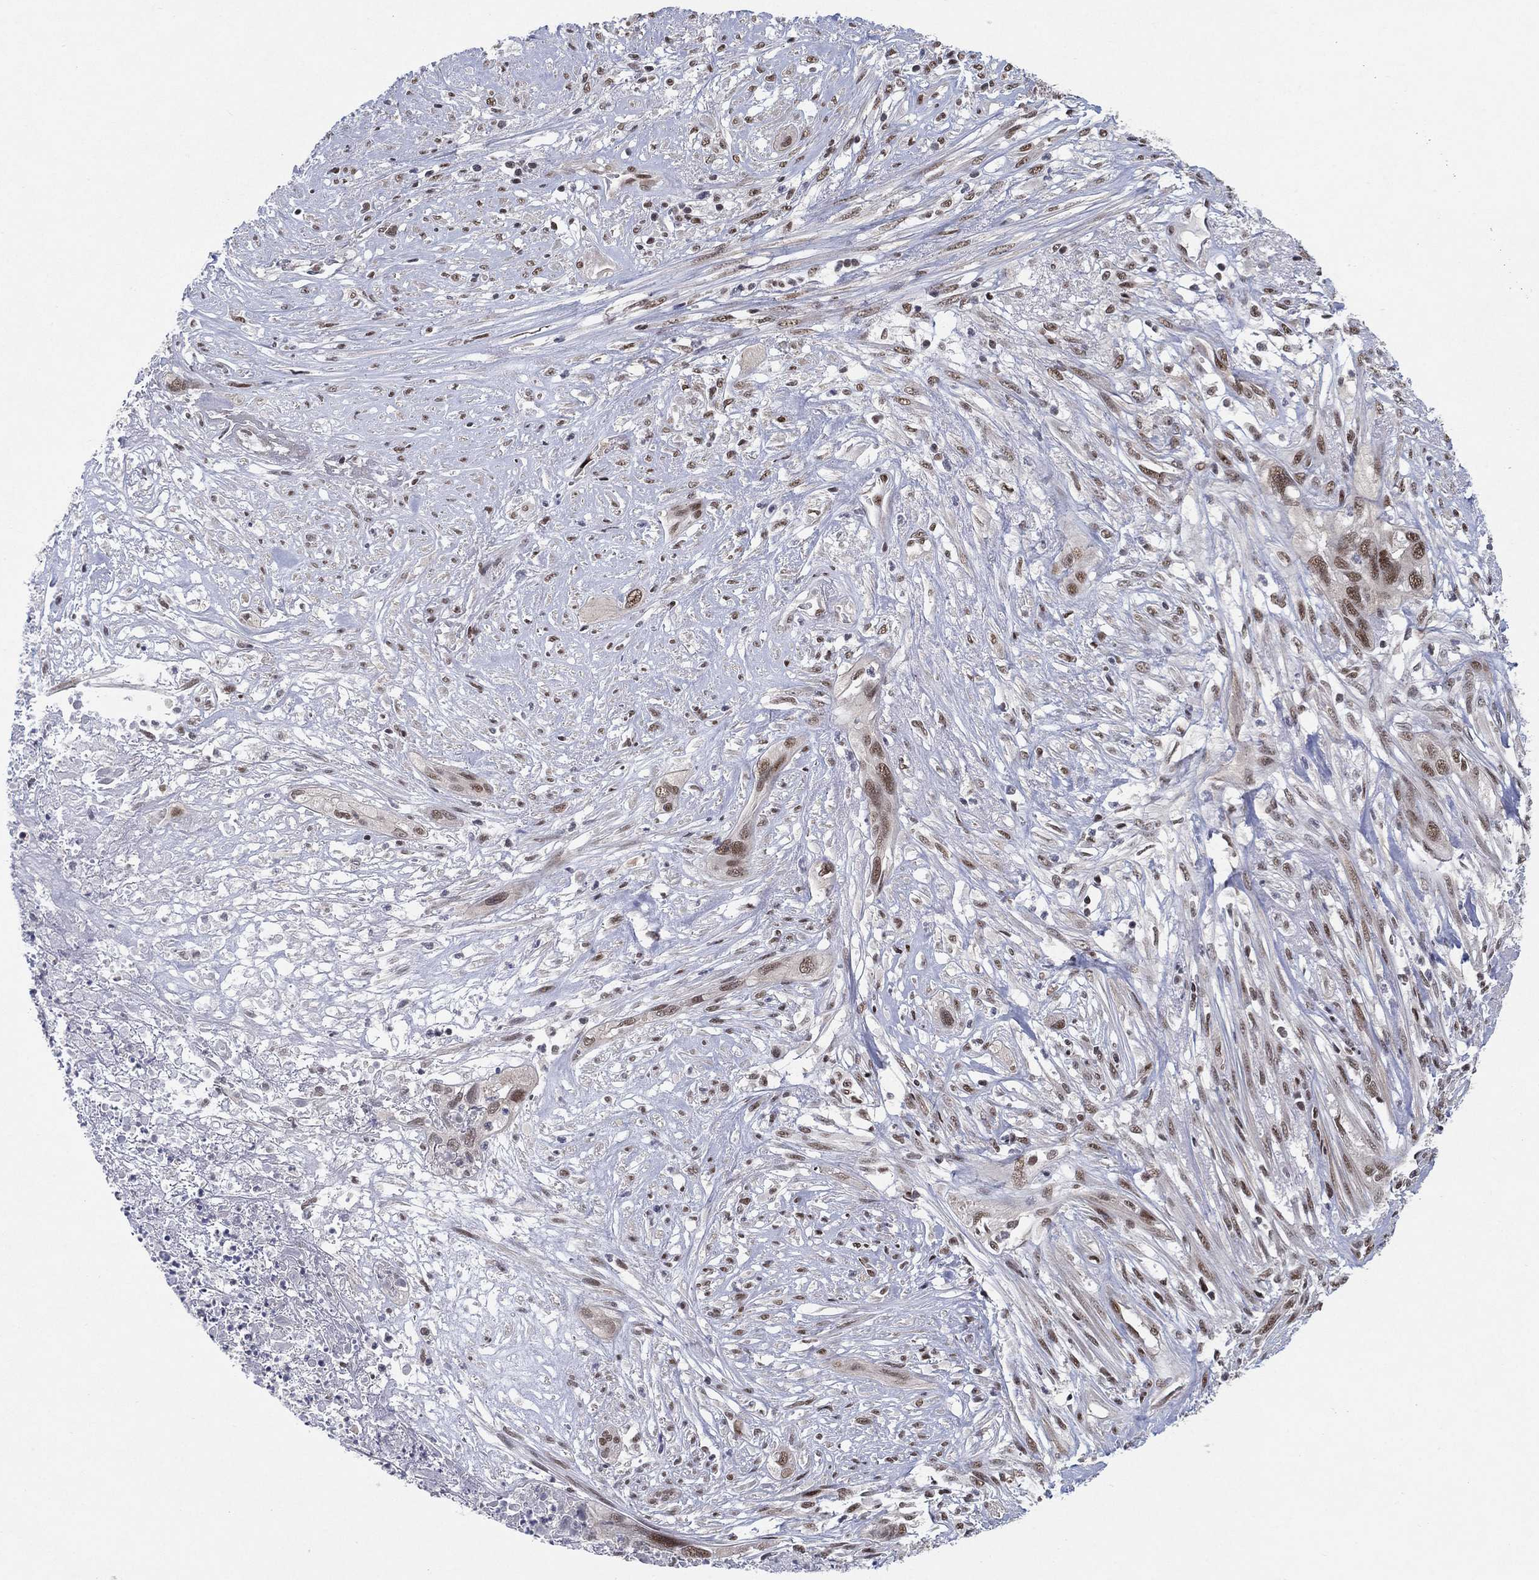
{"staining": {"intensity": "moderate", "quantity": "25%-75%", "location": "nuclear"}, "tissue": "cervical cancer", "cell_type": "Tumor cells", "image_type": "cancer", "snomed": [{"axis": "morphology", "description": "Squamous cell carcinoma, NOS"}, {"axis": "topography", "description": "Cervix"}], "caption": "Cervical squamous cell carcinoma stained with a protein marker demonstrates moderate staining in tumor cells.", "gene": "DGCR8", "patient": {"sex": "female", "age": 57}}